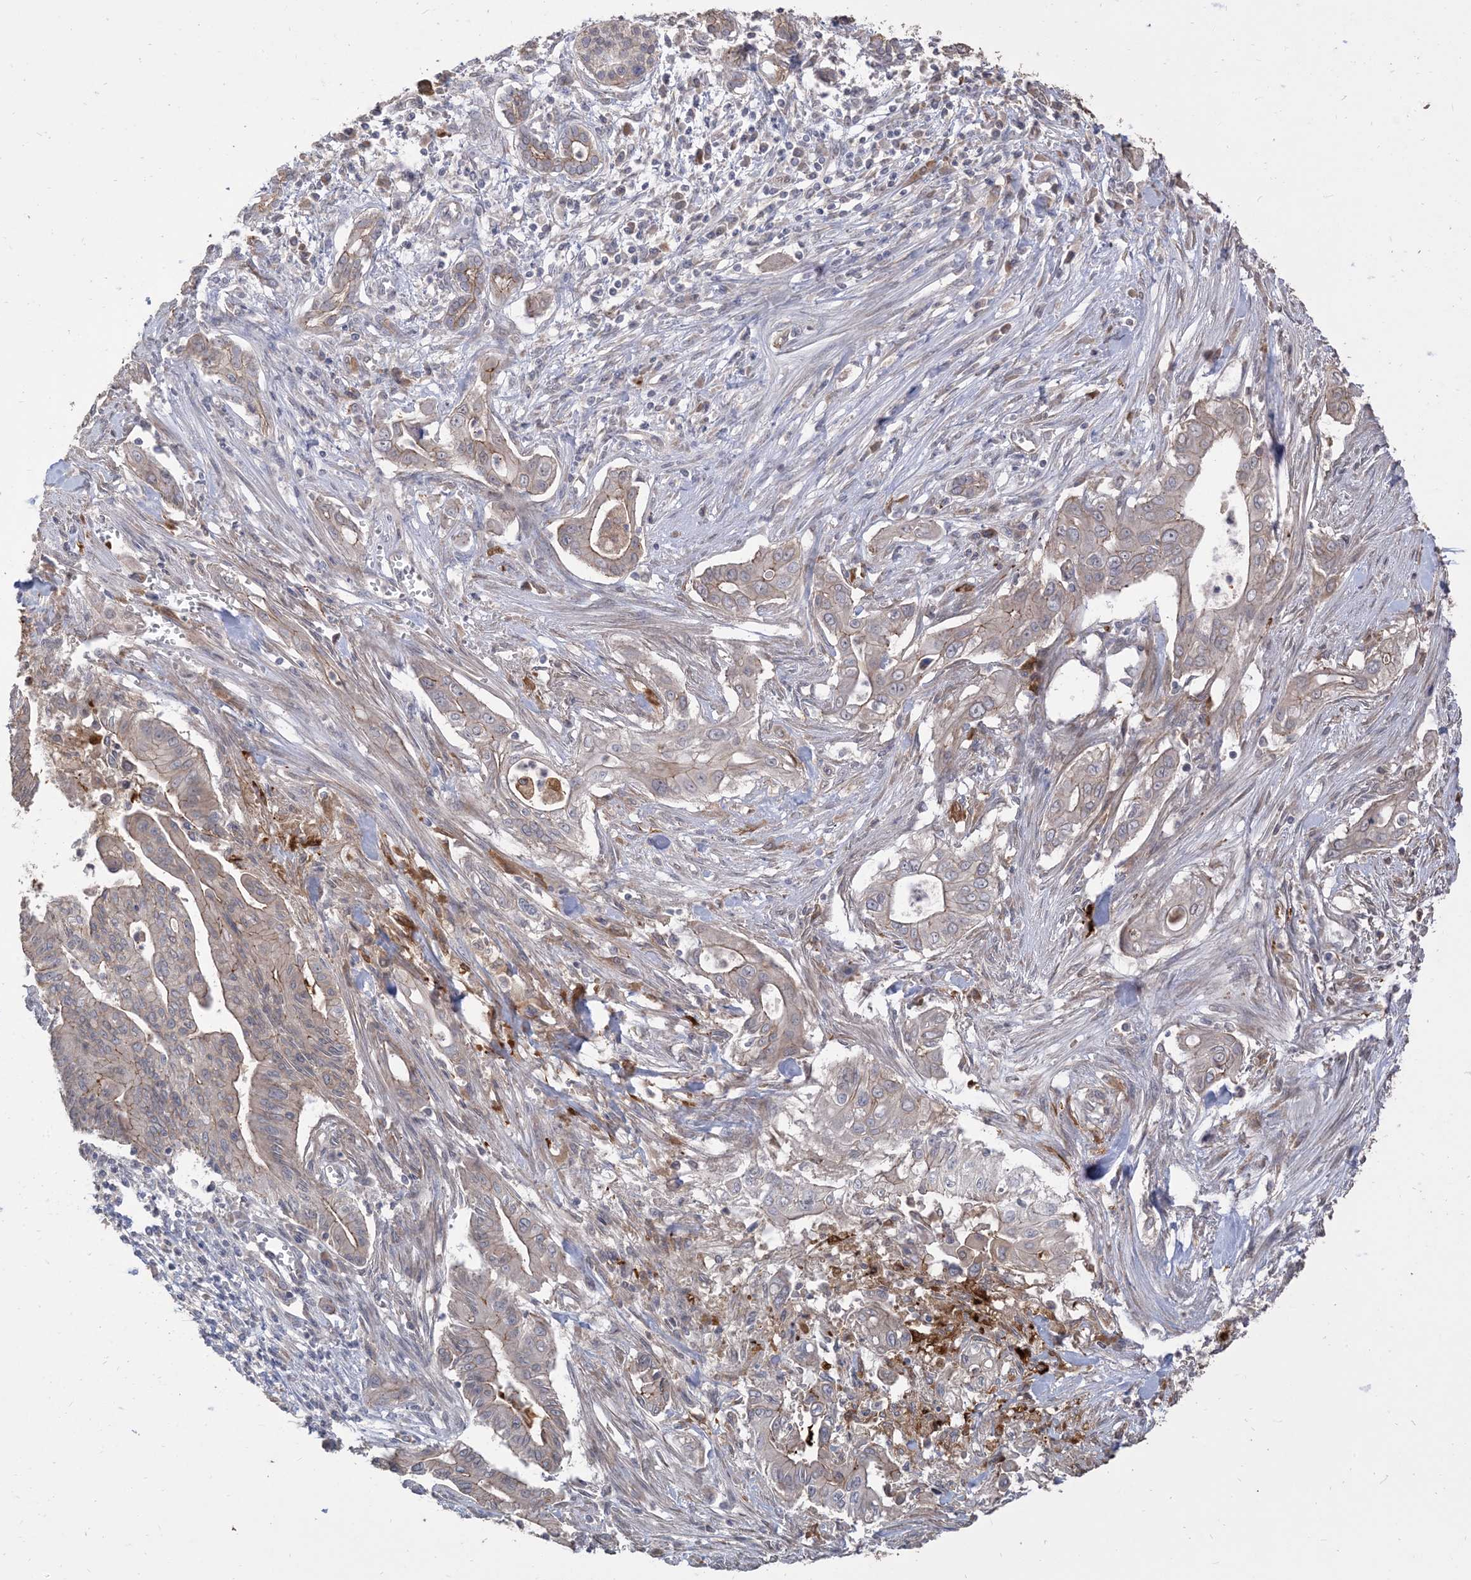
{"staining": {"intensity": "weak", "quantity": "<25%", "location": "cytoplasmic/membranous"}, "tissue": "pancreatic cancer", "cell_type": "Tumor cells", "image_type": "cancer", "snomed": [{"axis": "morphology", "description": "Adenocarcinoma, NOS"}, {"axis": "topography", "description": "Pancreas"}], "caption": "Immunohistochemistry (IHC) histopathology image of neoplastic tissue: human pancreatic cancer stained with DAB (3,3'-diaminobenzidine) exhibits no significant protein positivity in tumor cells. The staining is performed using DAB brown chromogen with nuclei counter-stained in using hematoxylin.", "gene": "RNF175", "patient": {"sex": "male", "age": 58}}